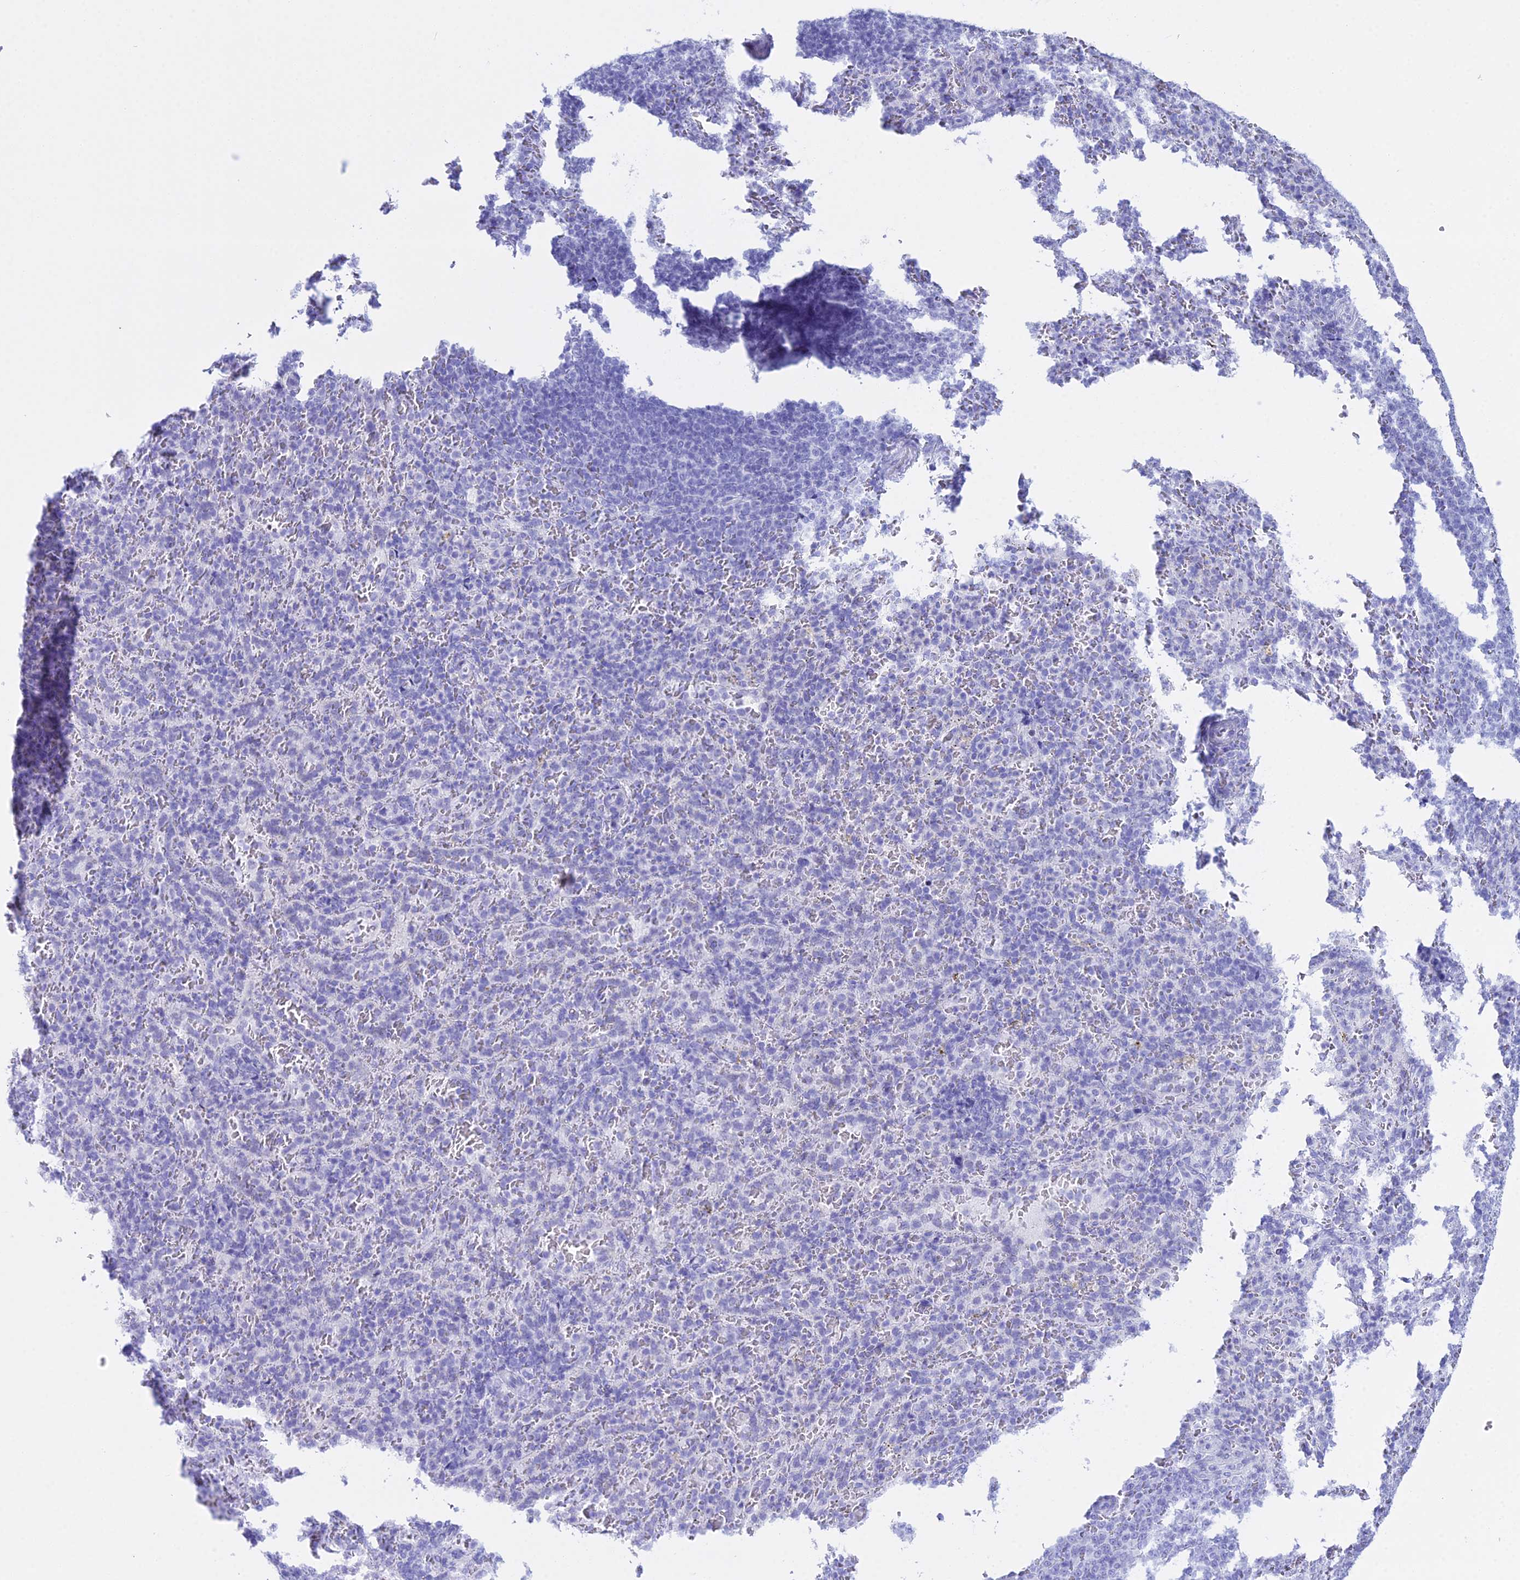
{"staining": {"intensity": "negative", "quantity": "none", "location": "none"}, "tissue": "spleen", "cell_type": "Cells in red pulp", "image_type": "normal", "snomed": [{"axis": "morphology", "description": "Normal tissue, NOS"}, {"axis": "topography", "description": "Spleen"}], "caption": "Immunohistochemistry (IHC) photomicrograph of unremarkable human spleen stained for a protein (brown), which displays no positivity in cells in red pulp.", "gene": "RNPS1", "patient": {"sex": "female", "age": 21}}